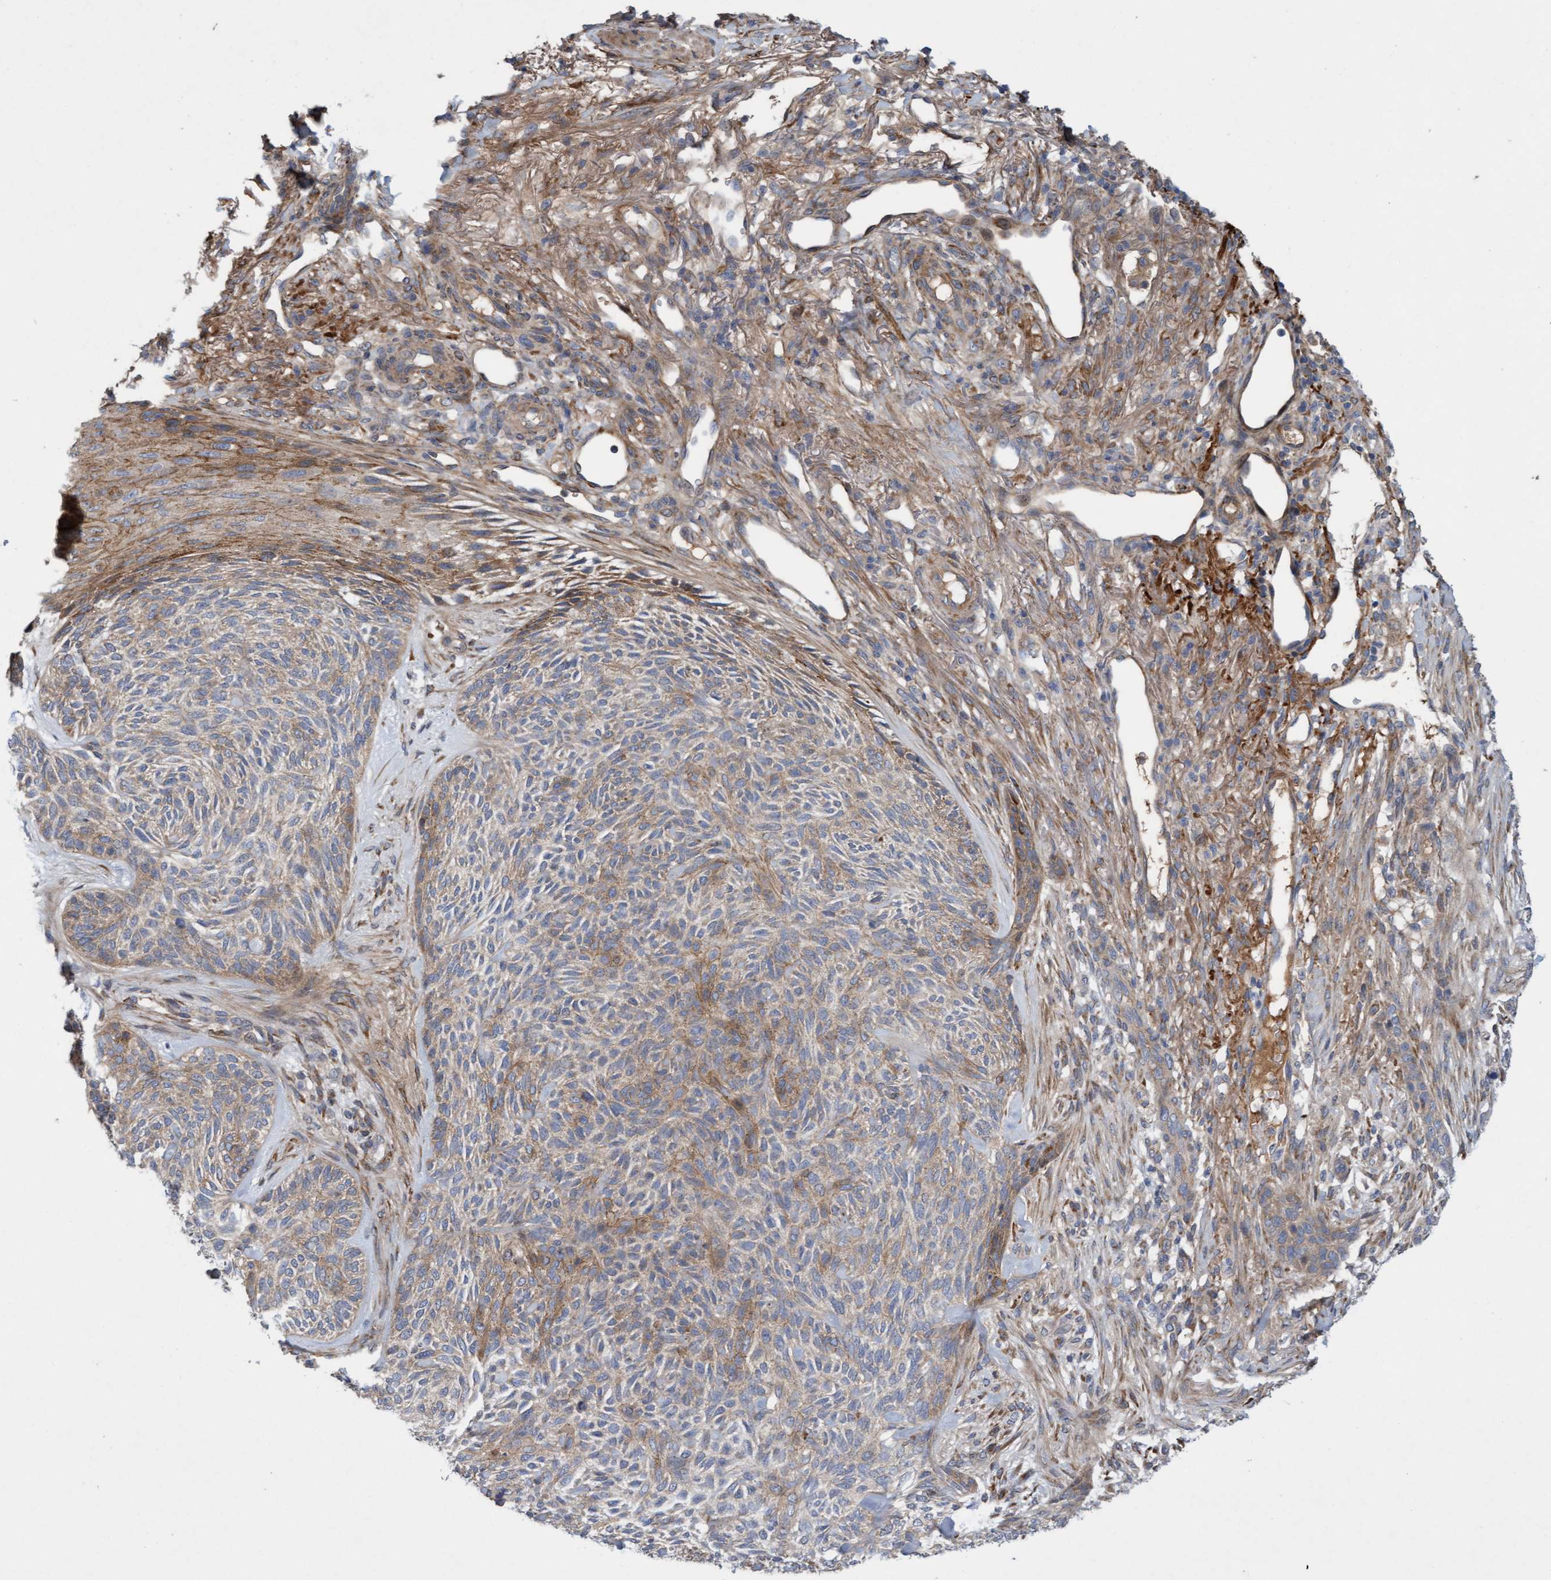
{"staining": {"intensity": "weak", "quantity": ">75%", "location": "cytoplasmic/membranous"}, "tissue": "skin cancer", "cell_type": "Tumor cells", "image_type": "cancer", "snomed": [{"axis": "morphology", "description": "Basal cell carcinoma"}, {"axis": "topography", "description": "Skin"}], "caption": "This histopathology image shows immunohistochemistry staining of skin basal cell carcinoma, with low weak cytoplasmic/membranous staining in approximately >75% of tumor cells.", "gene": "DDHD2", "patient": {"sex": "male", "age": 55}}